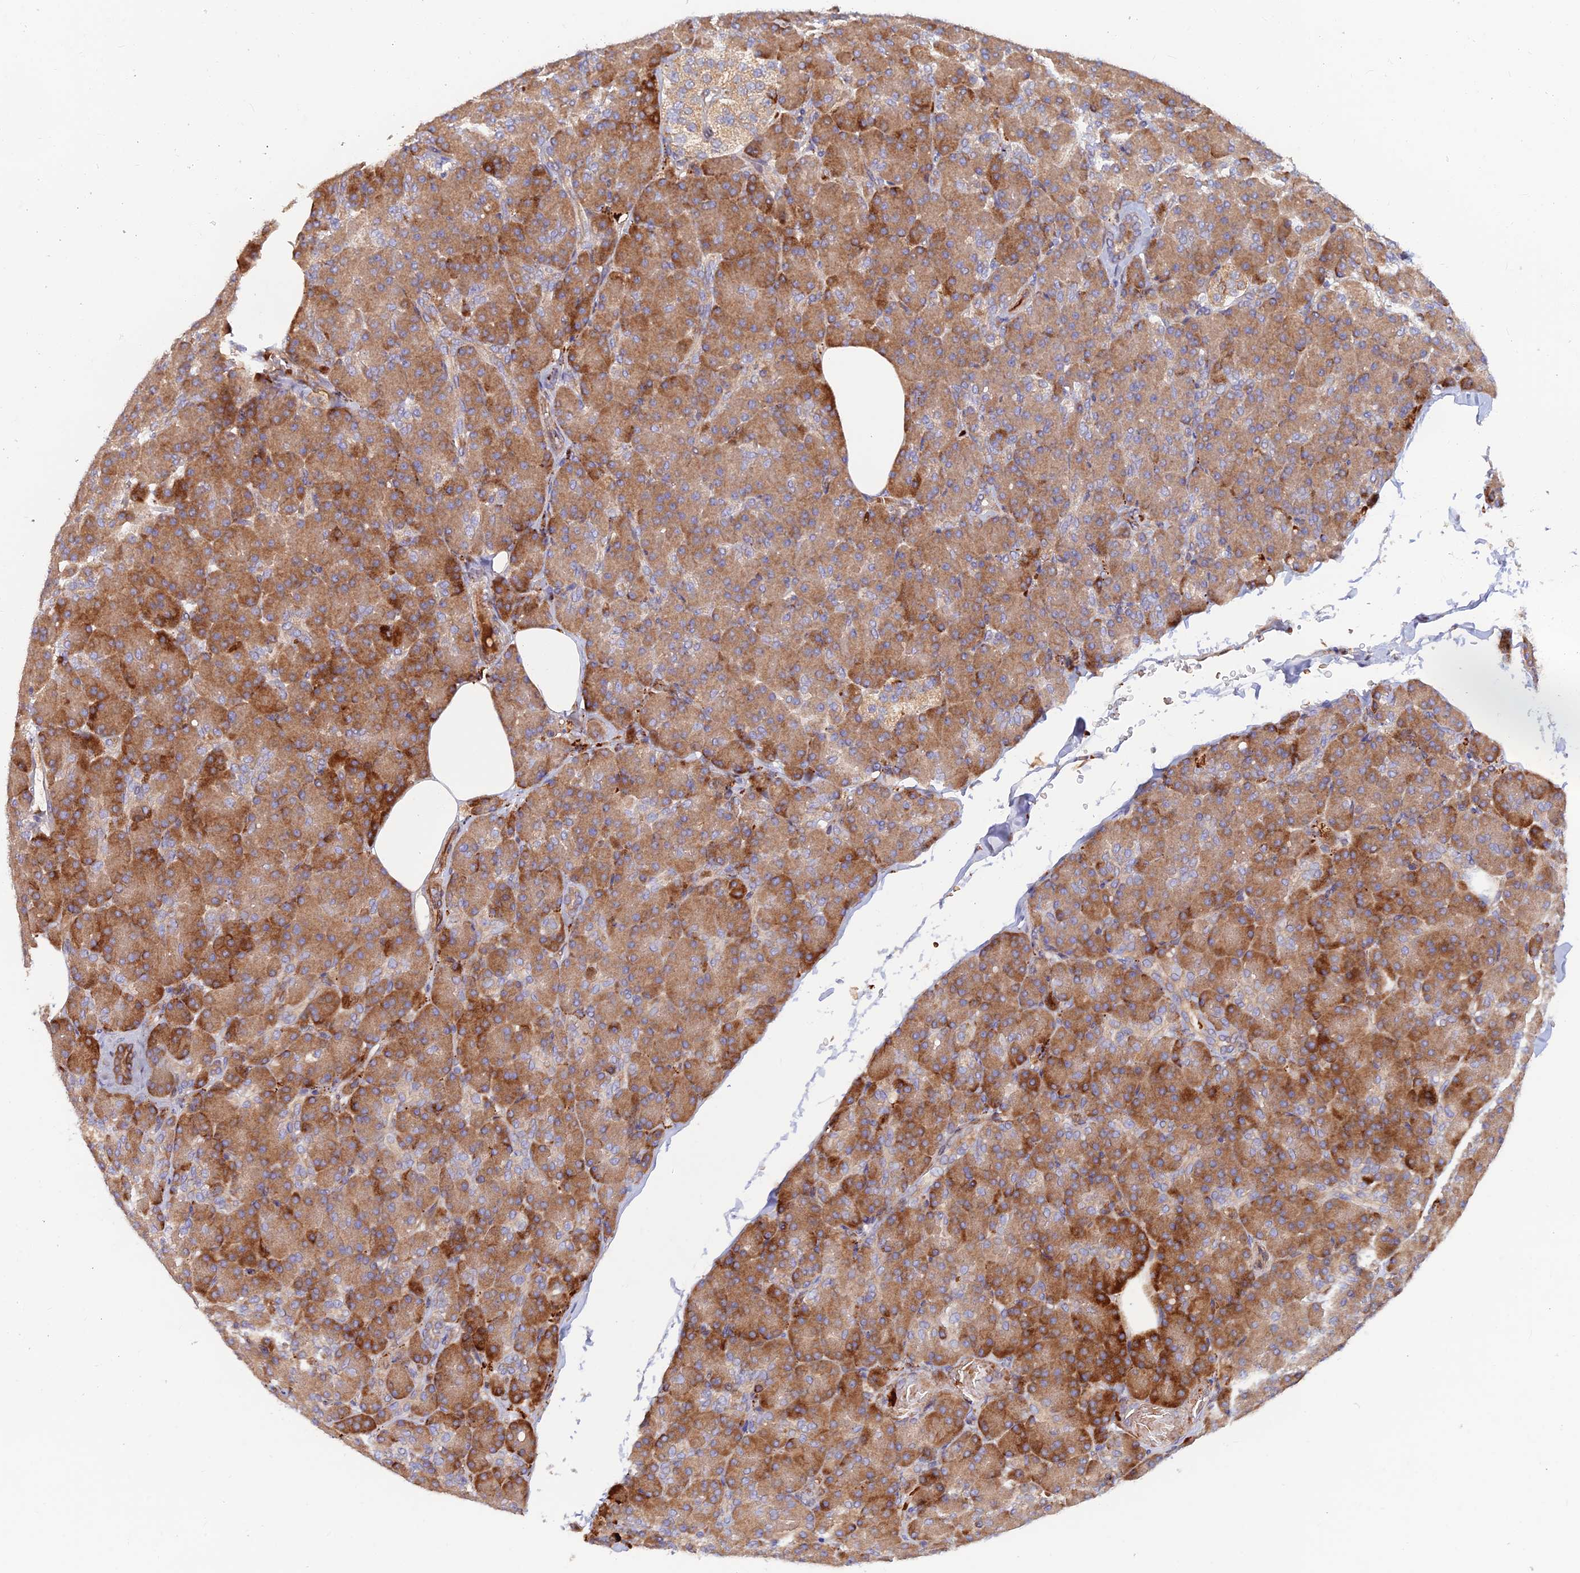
{"staining": {"intensity": "strong", "quantity": "25%-75%", "location": "cytoplasmic/membranous"}, "tissue": "pancreas", "cell_type": "Exocrine glandular cells", "image_type": "normal", "snomed": [{"axis": "morphology", "description": "Normal tissue, NOS"}, {"axis": "topography", "description": "Pancreas"}], "caption": "Pancreas stained for a protein demonstrates strong cytoplasmic/membranous positivity in exocrine glandular cells.", "gene": "GMCL1", "patient": {"sex": "female", "age": 43}}